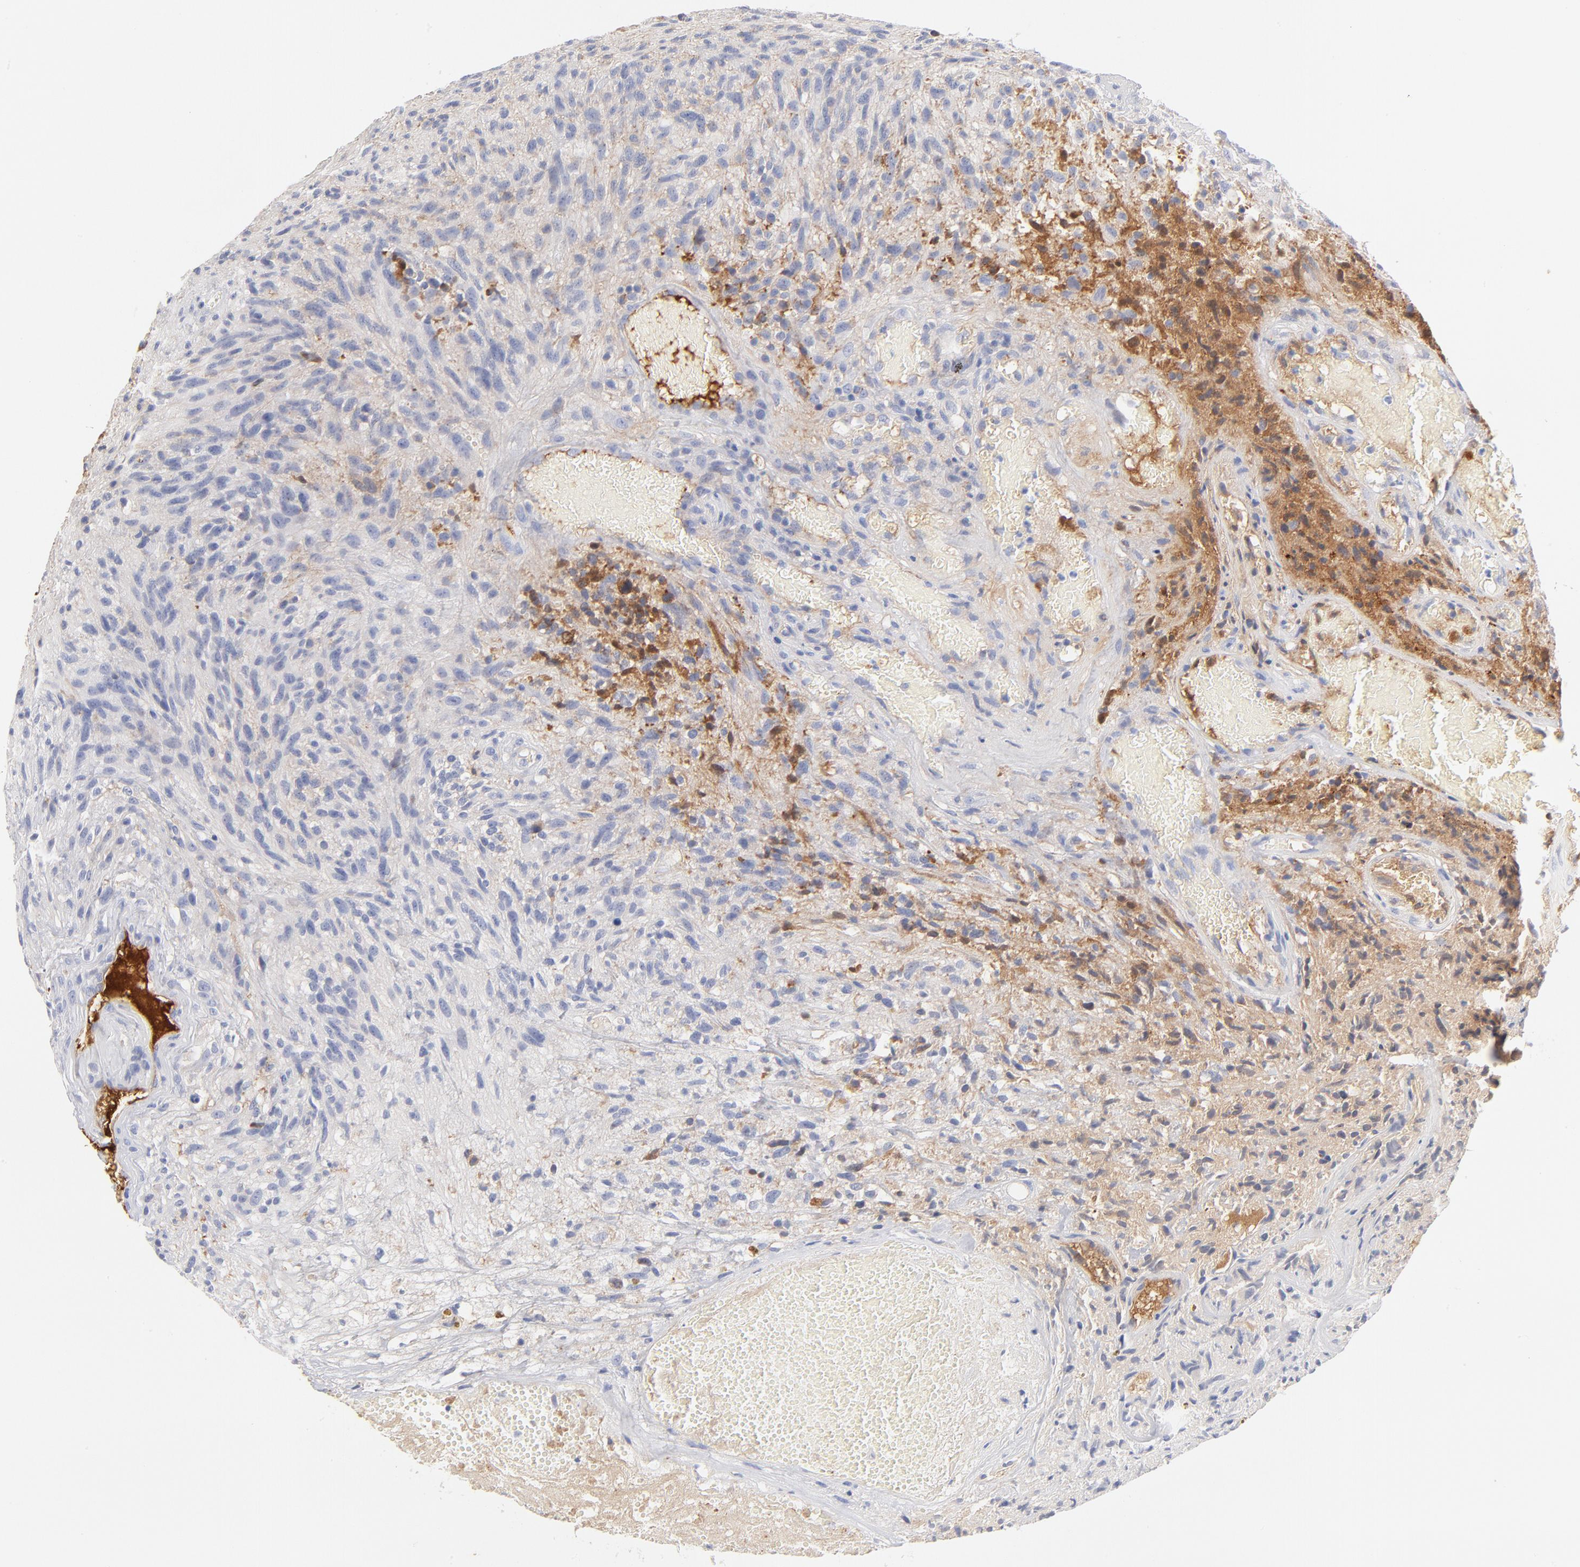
{"staining": {"intensity": "negative", "quantity": "none", "location": "none"}, "tissue": "glioma", "cell_type": "Tumor cells", "image_type": "cancer", "snomed": [{"axis": "morphology", "description": "Normal tissue, NOS"}, {"axis": "morphology", "description": "Glioma, malignant, High grade"}, {"axis": "topography", "description": "Cerebral cortex"}], "caption": "Human malignant glioma (high-grade) stained for a protein using immunohistochemistry demonstrates no staining in tumor cells.", "gene": "C3", "patient": {"sex": "male", "age": 75}}